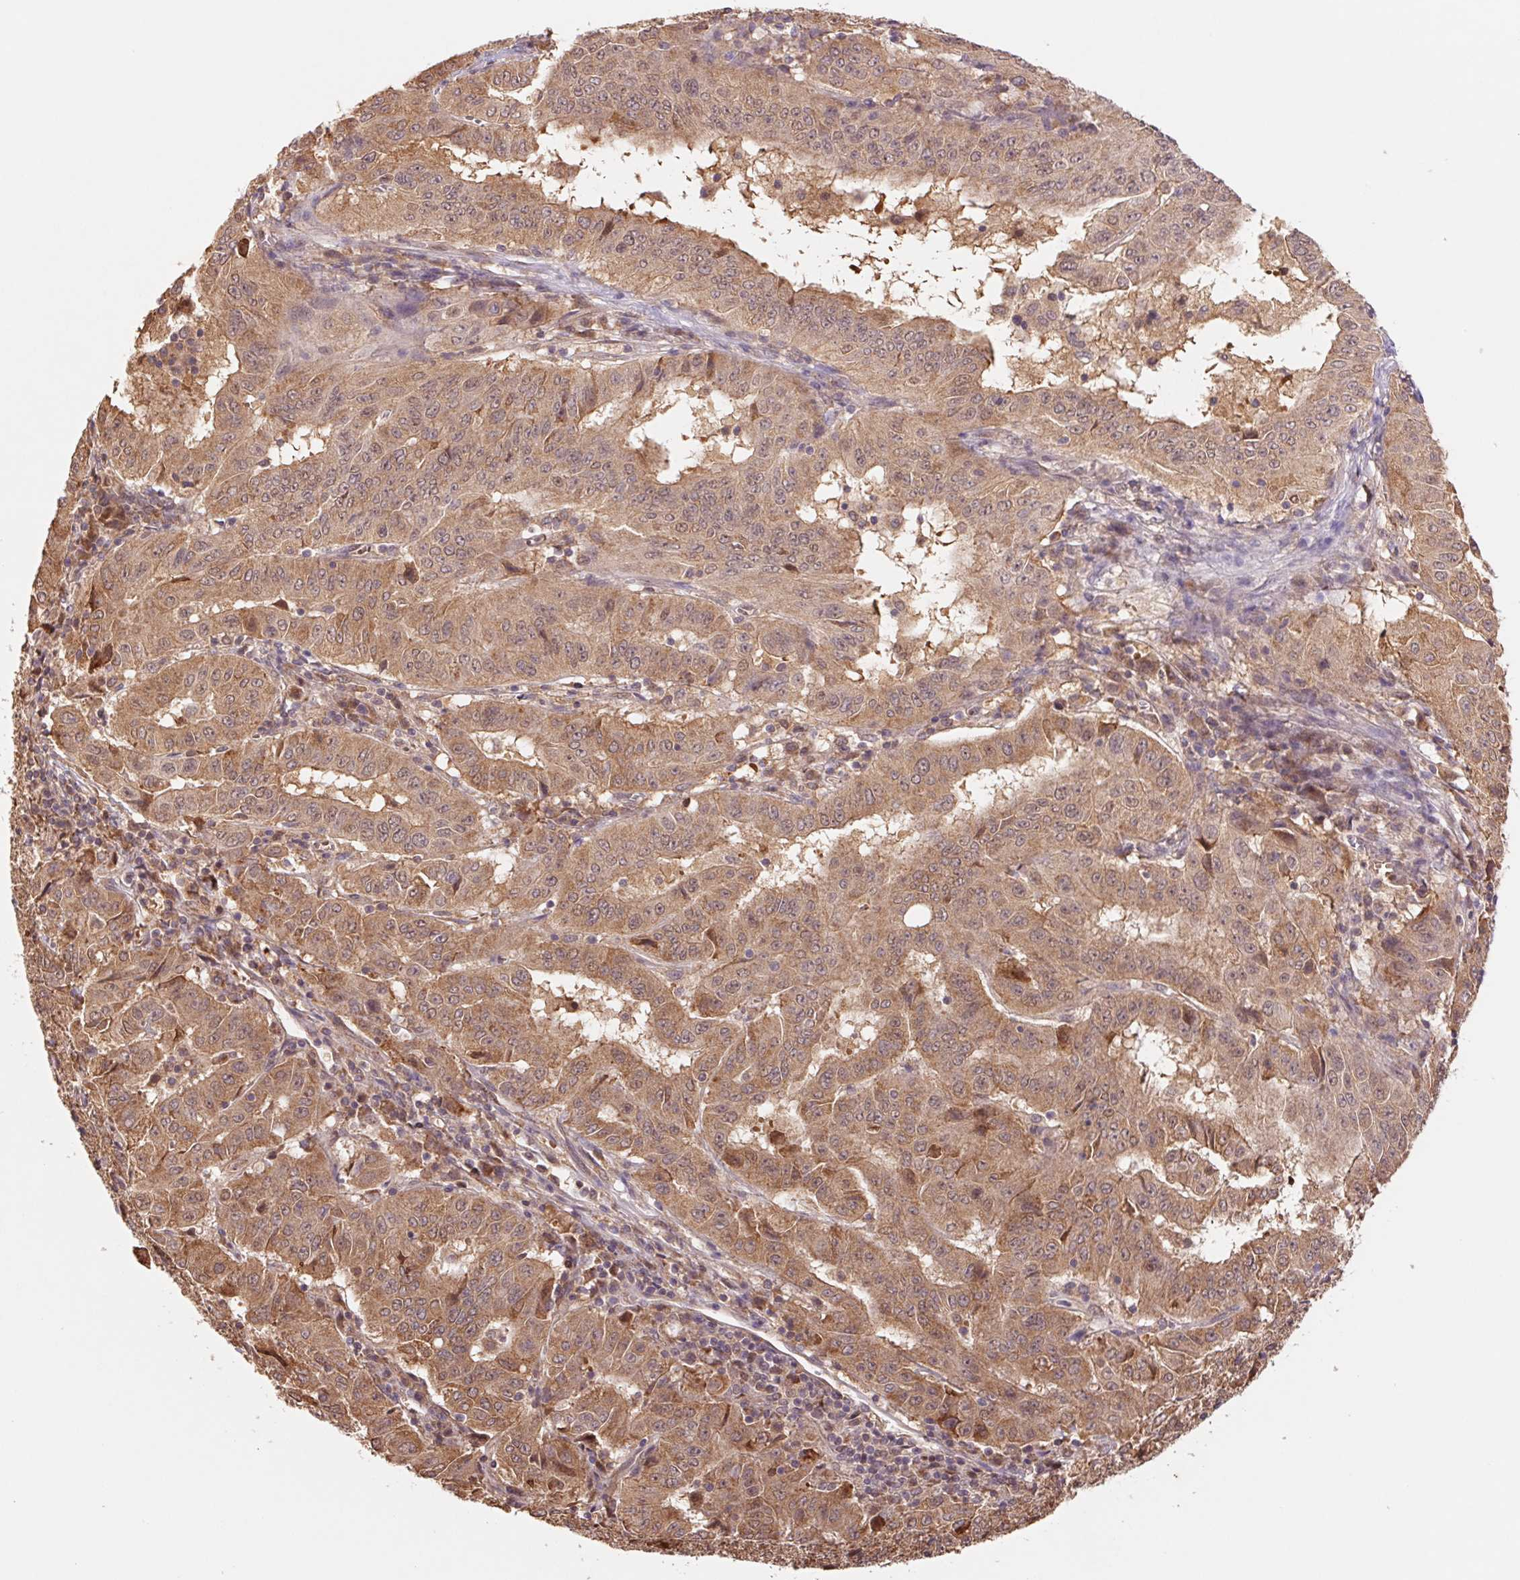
{"staining": {"intensity": "moderate", "quantity": ">75%", "location": "cytoplasmic/membranous"}, "tissue": "pancreatic cancer", "cell_type": "Tumor cells", "image_type": "cancer", "snomed": [{"axis": "morphology", "description": "Adenocarcinoma, NOS"}, {"axis": "topography", "description": "Pancreas"}], "caption": "A medium amount of moderate cytoplasmic/membranous expression is seen in about >75% of tumor cells in pancreatic adenocarcinoma tissue.", "gene": "RRM1", "patient": {"sex": "male", "age": 63}}